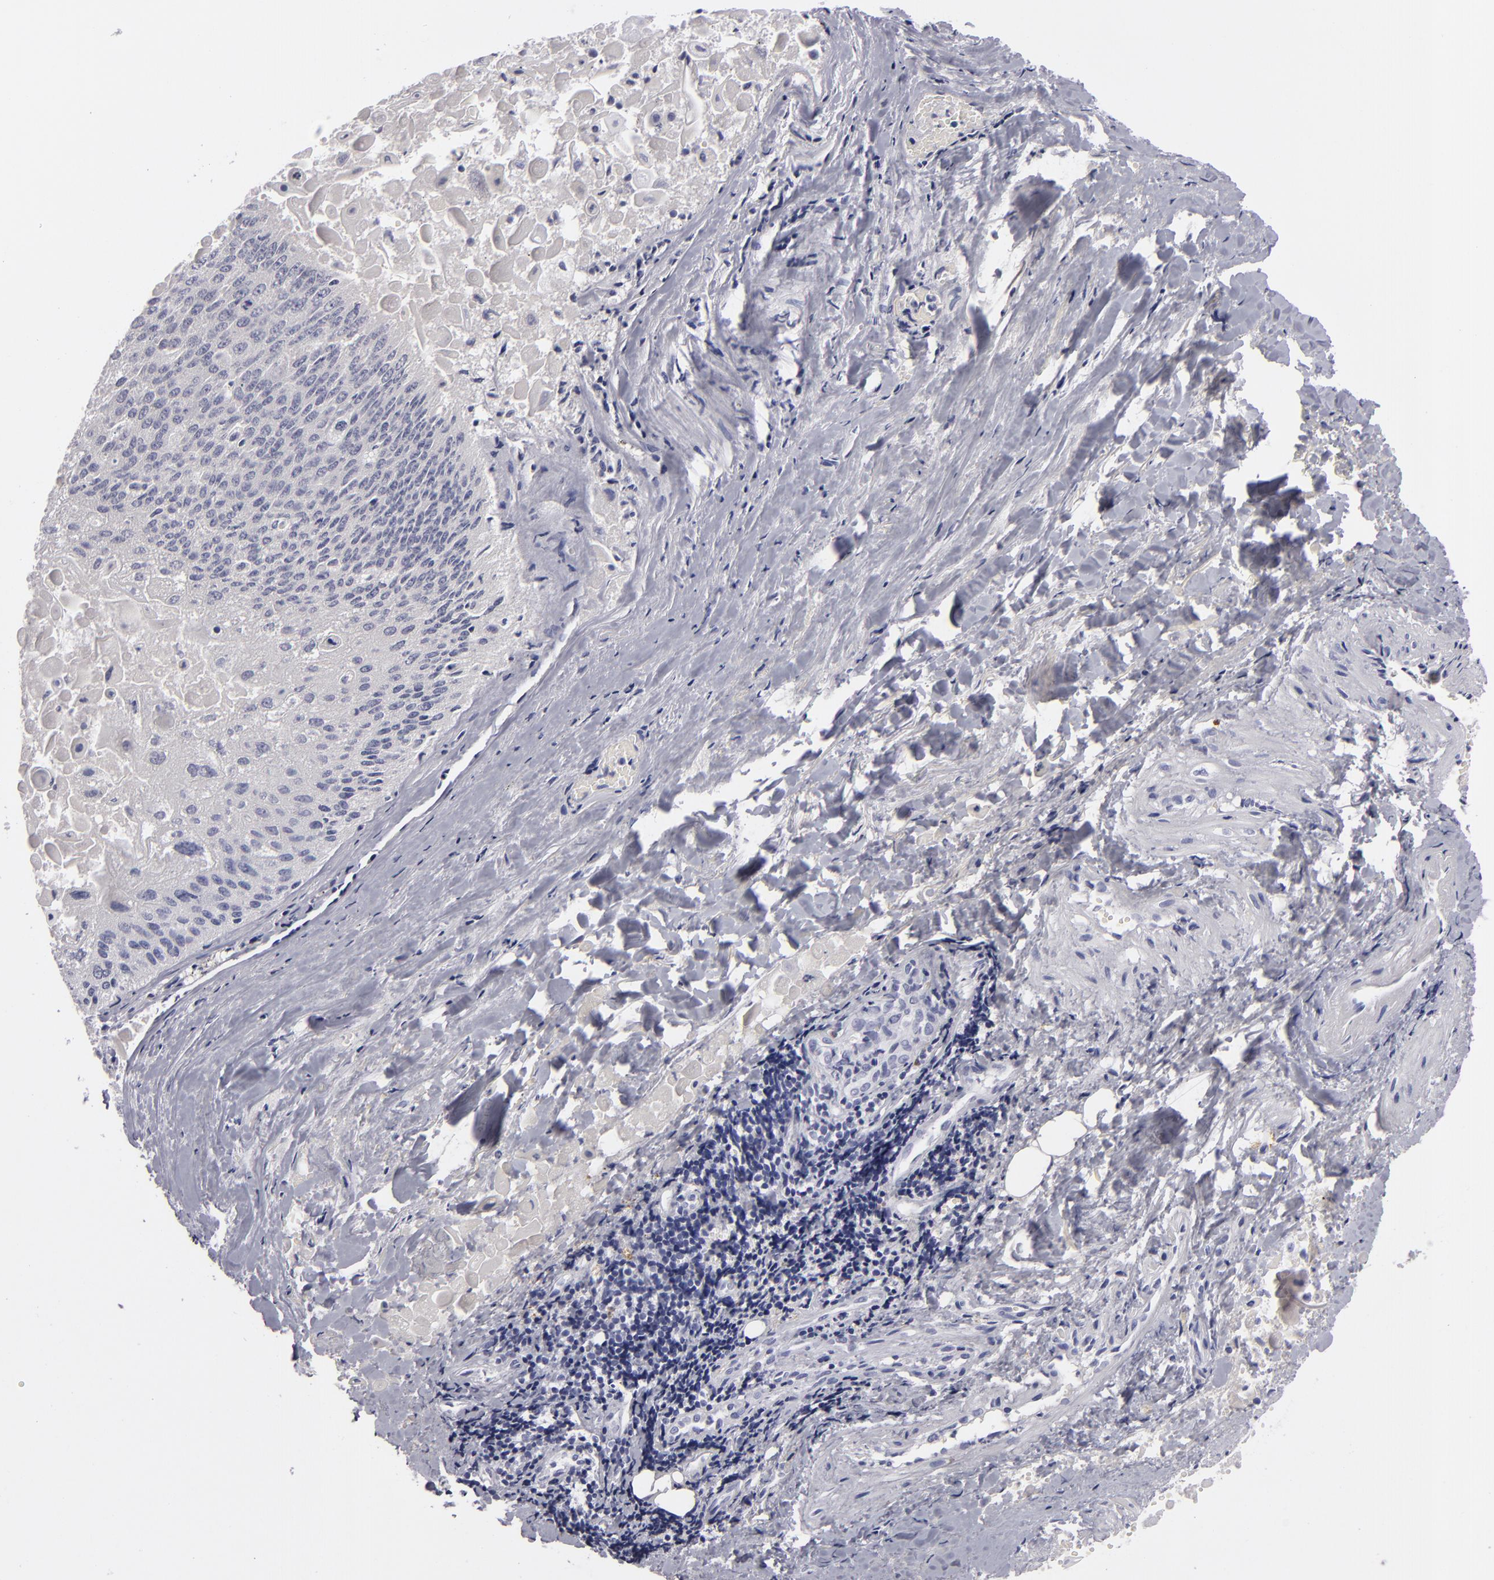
{"staining": {"intensity": "negative", "quantity": "none", "location": "none"}, "tissue": "lung cancer", "cell_type": "Tumor cells", "image_type": "cancer", "snomed": [{"axis": "morphology", "description": "Adenocarcinoma, NOS"}, {"axis": "topography", "description": "Lung"}], "caption": "Protein analysis of lung cancer (adenocarcinoma) displays no significant expression in tumor cells.", "gene": "F13A1", "patient": {"sex": "male", "age": 60}}